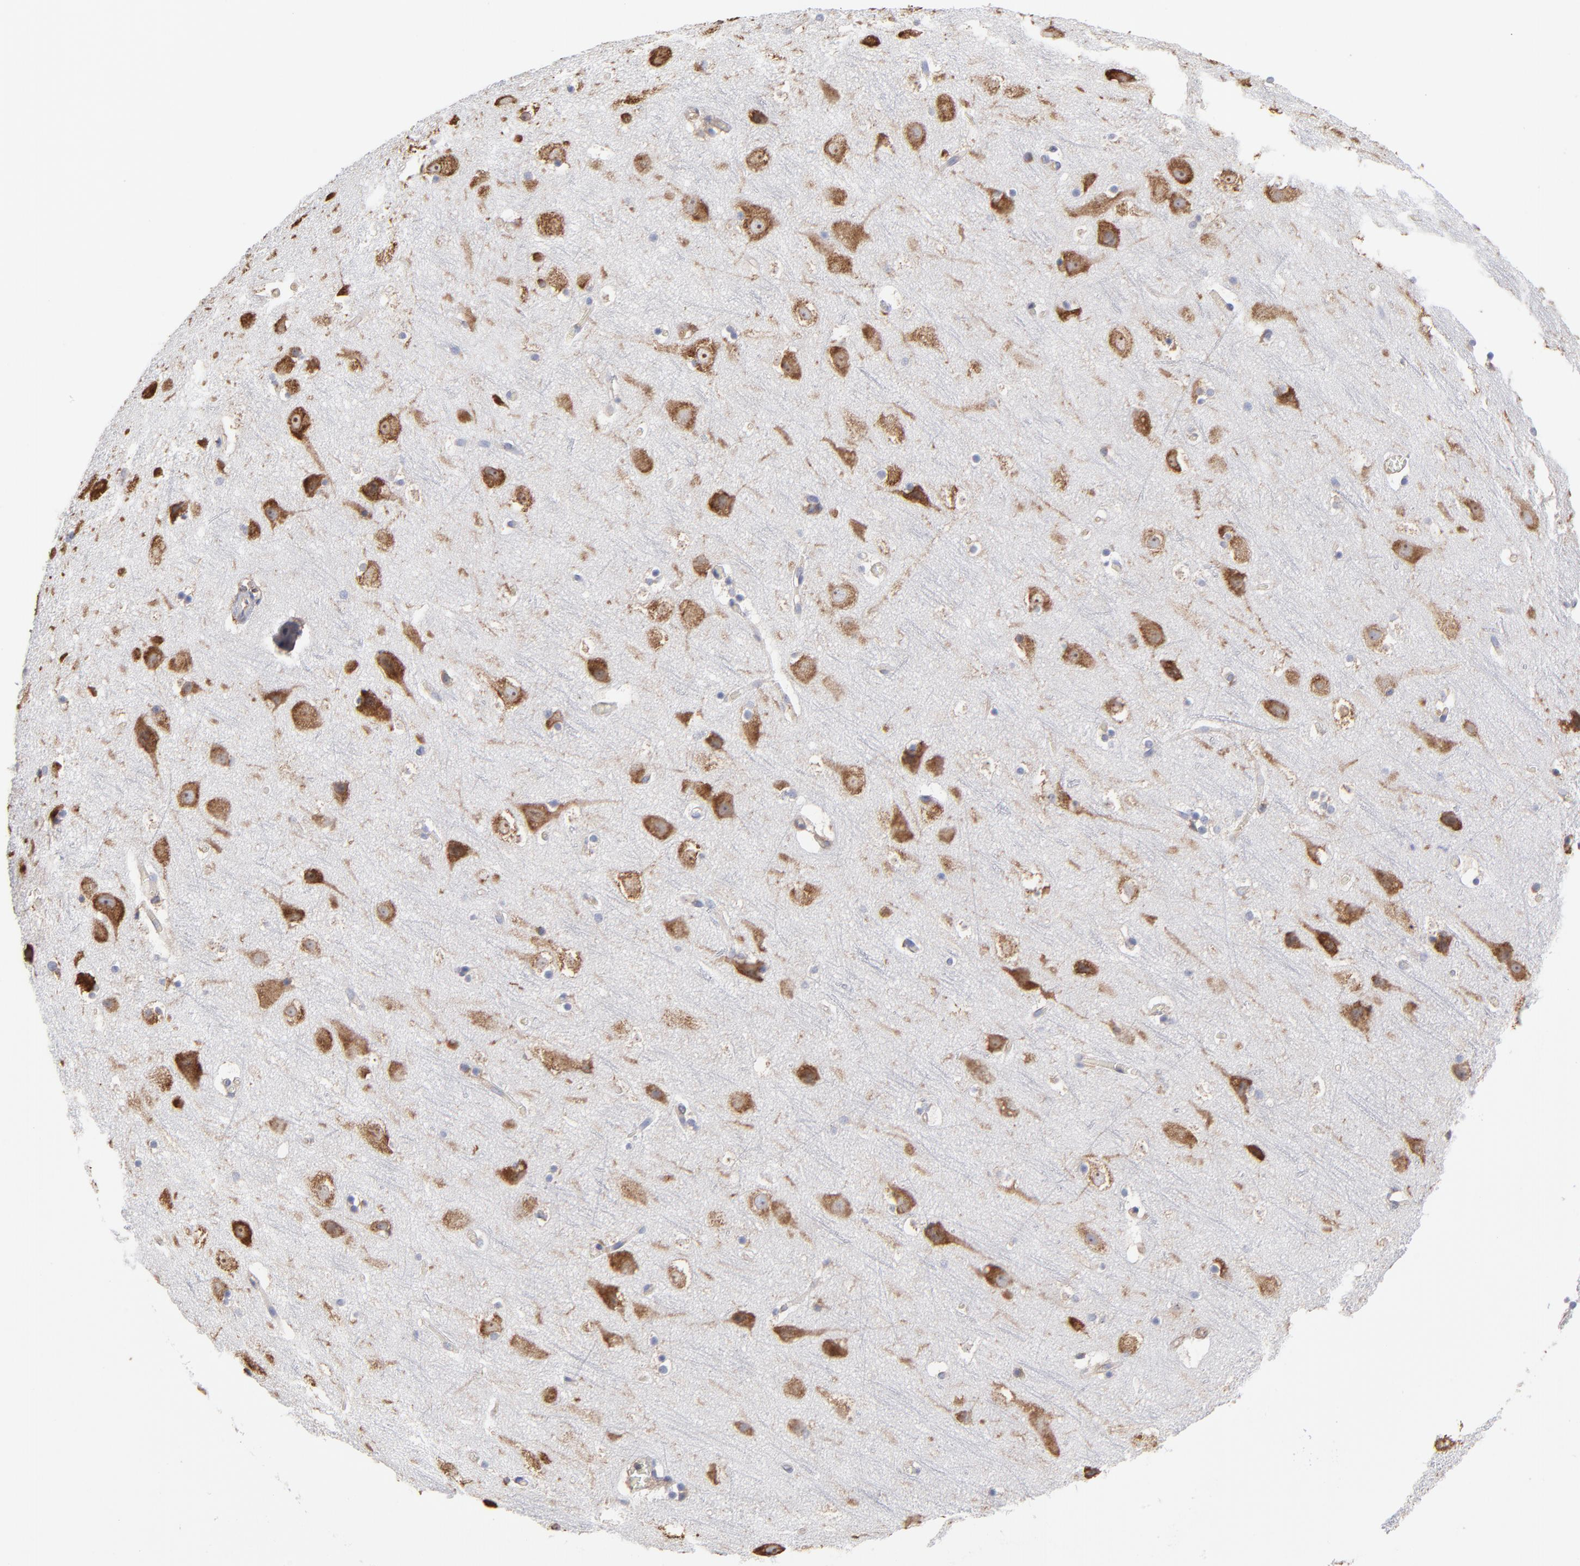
{"staining": {"intensity": "weak", "quantity": "25%-75%", "location": "cytoplasmic/membranous"}, "tissue": "cerebral cortex", "cell_type": "Endothelial cells", "image_type": "normal", "snomed": [{"axis": "morphology", "description": "Normal tissue, NOS"}, {"axis": "topography", "description": "Cerebral cortex"}], "caption": "DAB (3,3'-diaminobenzidine) immunohistochemical staining of benign cerebral cortex reveals weak cytoplasmic/membranous protein staining in about 25%-75% of endothelial cells.", "gene": "RPL3", "patient": {"sex": "male", "age": 45}}